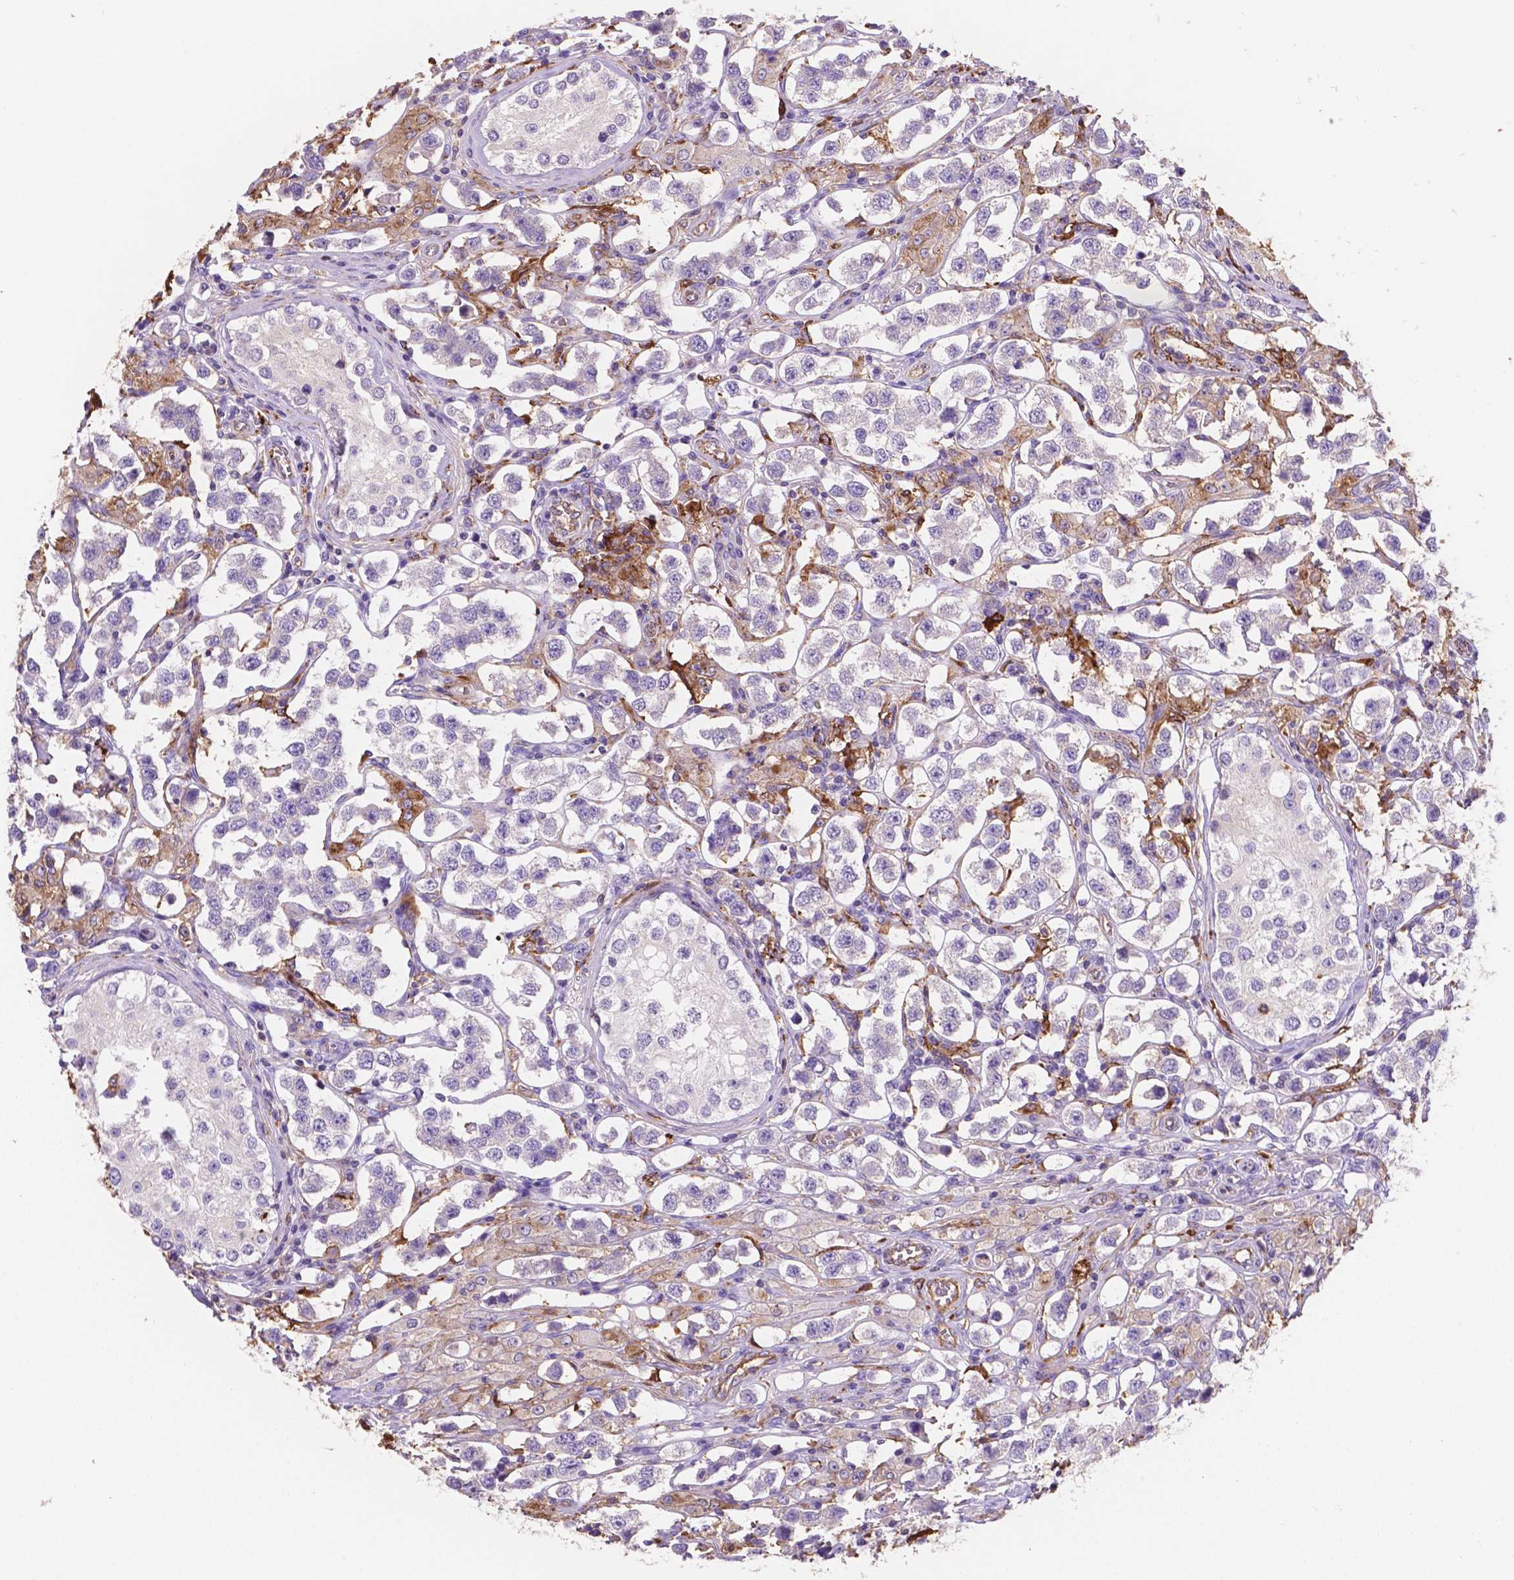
{"staining": {"intensity": "negative", "quantity": "none", "location": "none"}, "tissue": "testis cancer", "cell_type": "Tumor cells", "image_type": "cancer", "snomed": [{"axis": "morphology", "description": "Seminoma, NOS"}, {"axis": "topography", "description": "Testis"}], "caption": "Tumor cells are negative for protein expression in human testis seminoma. (DAB immunohistochemistry with hematoxylin counter stain).", "gene": "MKRN2OS", "patient": {"sex": "male", "age": 37}}